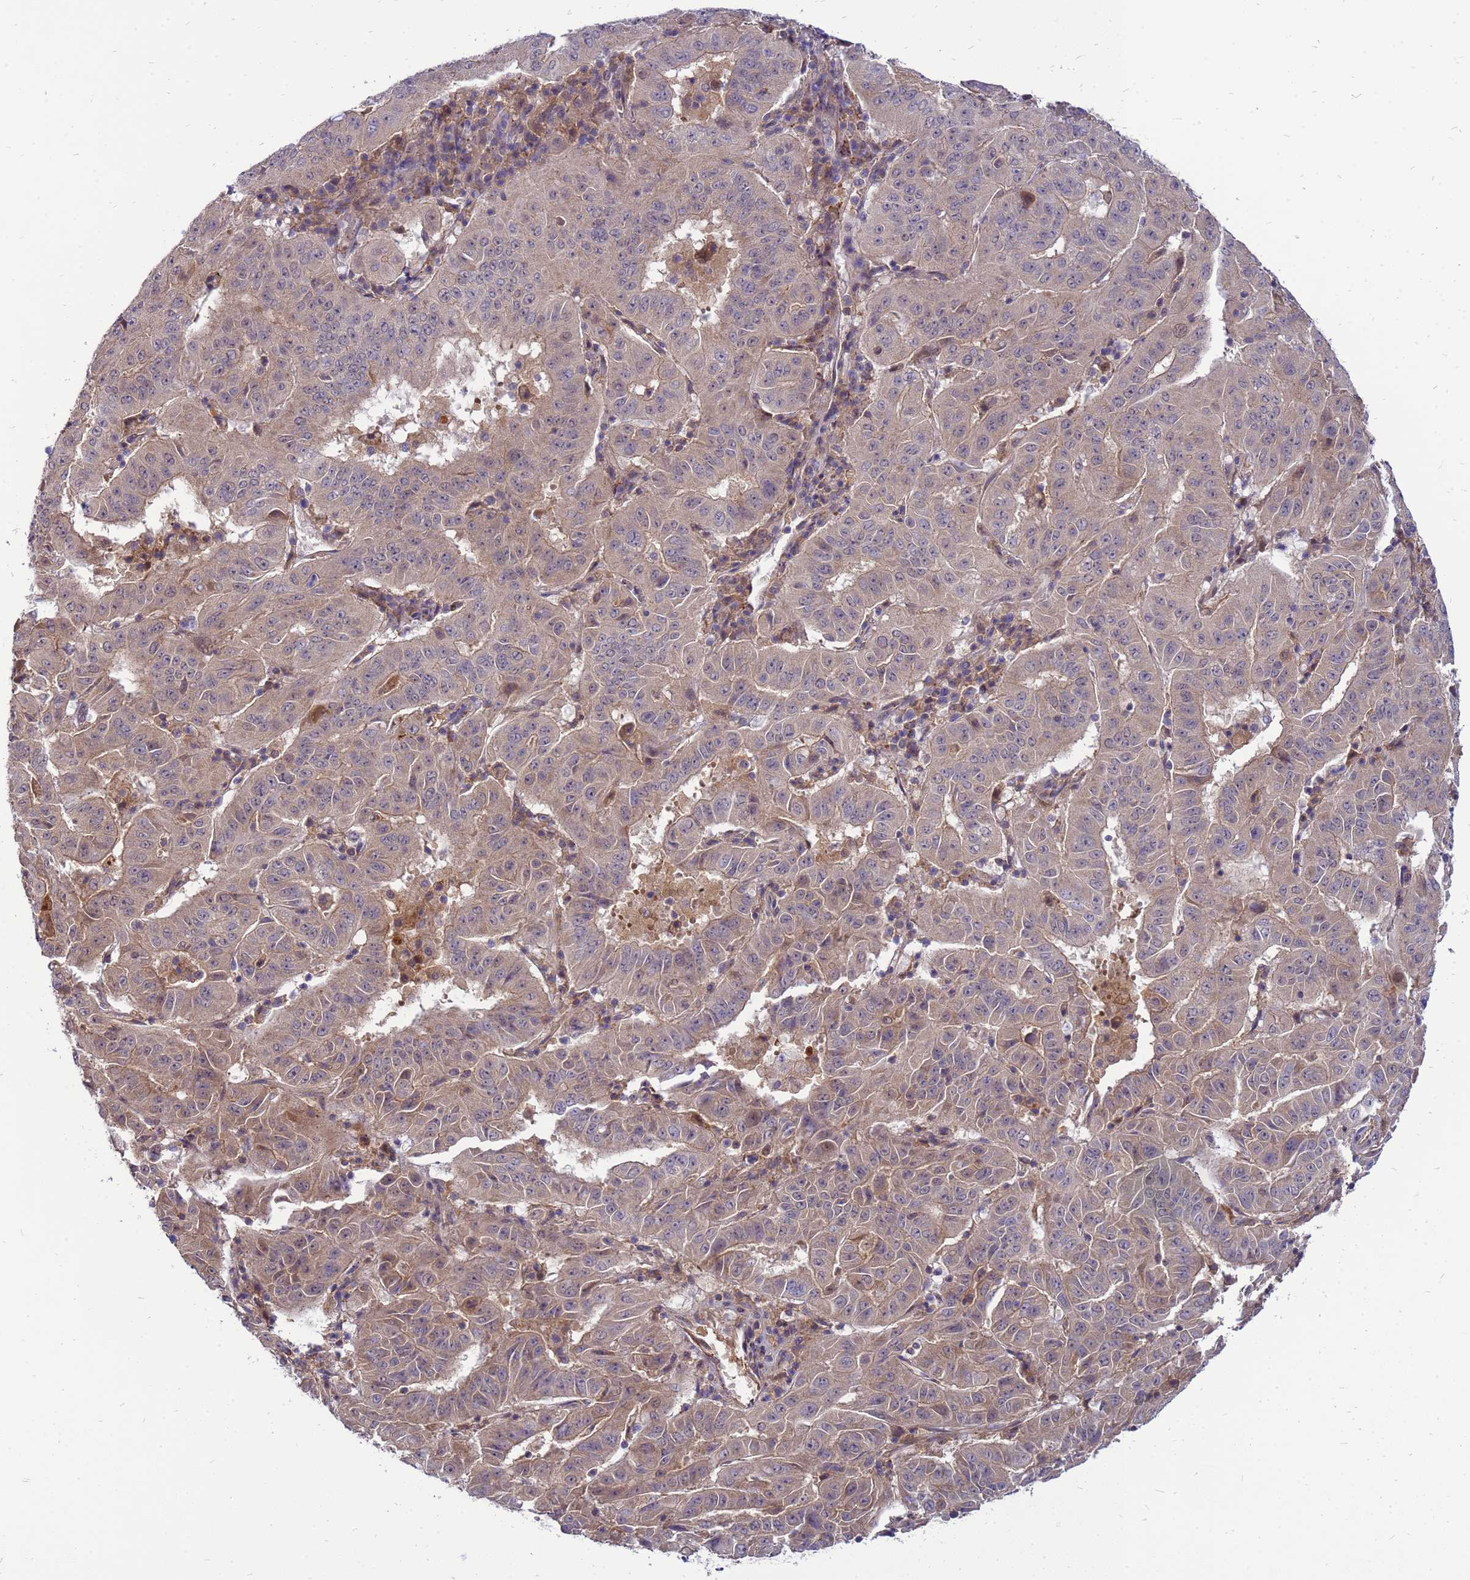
{"staining": {"intensity": "weak", "quantity": ">75%", "location": "cytoplasmic/membranous"}, "tissue": "pancreatic cancer", "cell_type": "Tumor cells", "image_type": "cancer", "snomed": [{"axis": "morphology", "description": "Adenocarcinoma, NOS"}, {"axis": "topography", "description": "Pancreas"}], "caption": "Adenocarcinoma (pancreatic) stained with immunohistochemistry (IHC) shows weak cytoplasmic/membranous expression in approximately >75% of tumor cells.", "gene": "ENOPH1", "patient": {"sex": "male", "age": 63}}